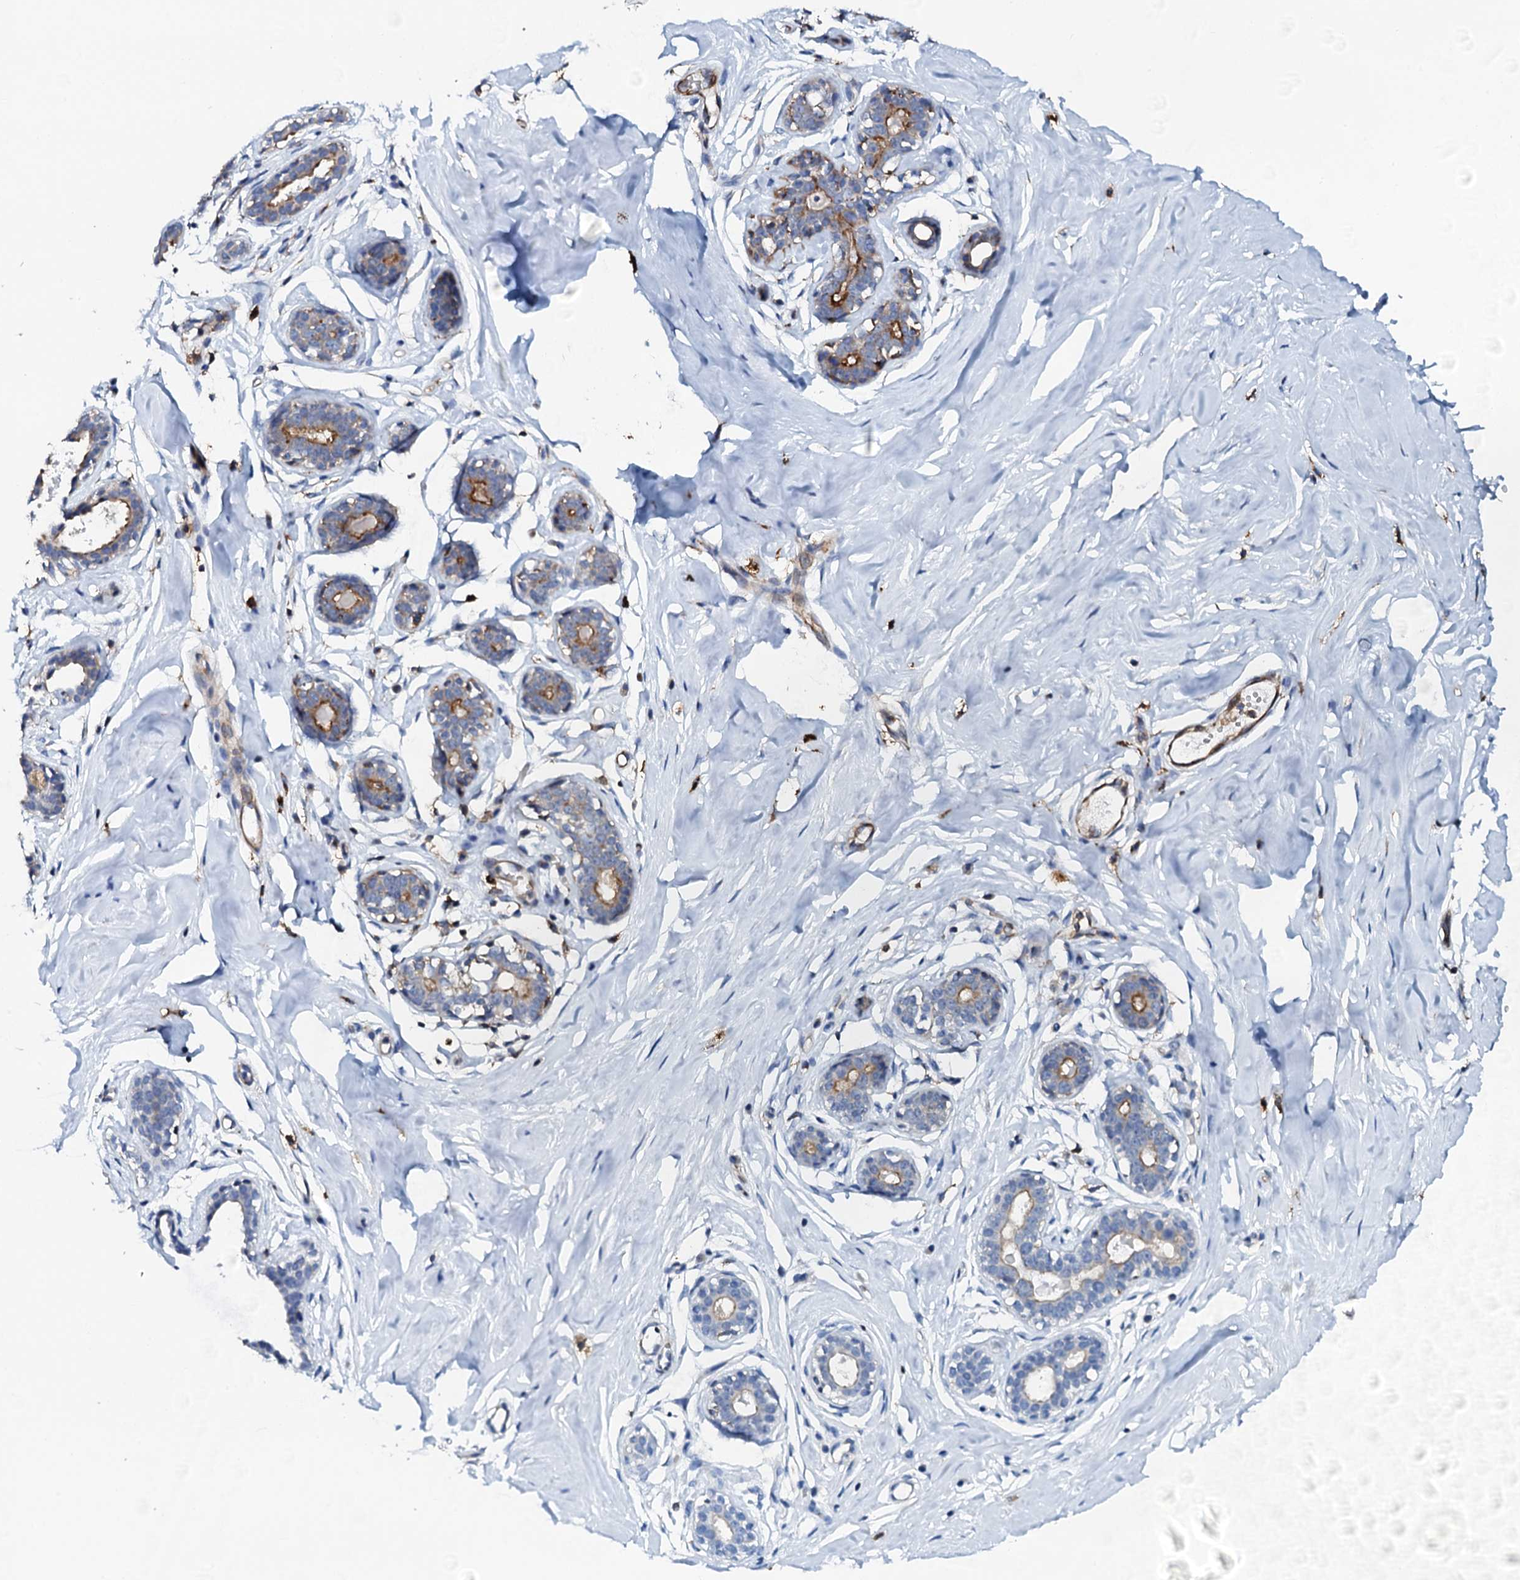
{"staining": {"intensity": "negative", "quantity": "none", "location": "none"}, "tissue": "breast", "cell_type": "Adipocytes", "image_type": "normal", "snomed": [{"axis": "morphology", "description": "Normal tissue, NOS"}, {"axis": "morphology", "description": "Adenoma, NOS"}, {"axis": "topography", "description": "Breast"}], "caption": "This is an IHC photomicrograph of benign human breast. There is no positivity in adipocytes.", "gene": "VAMP8", "patient": {"sex": "female", "age": 23}}